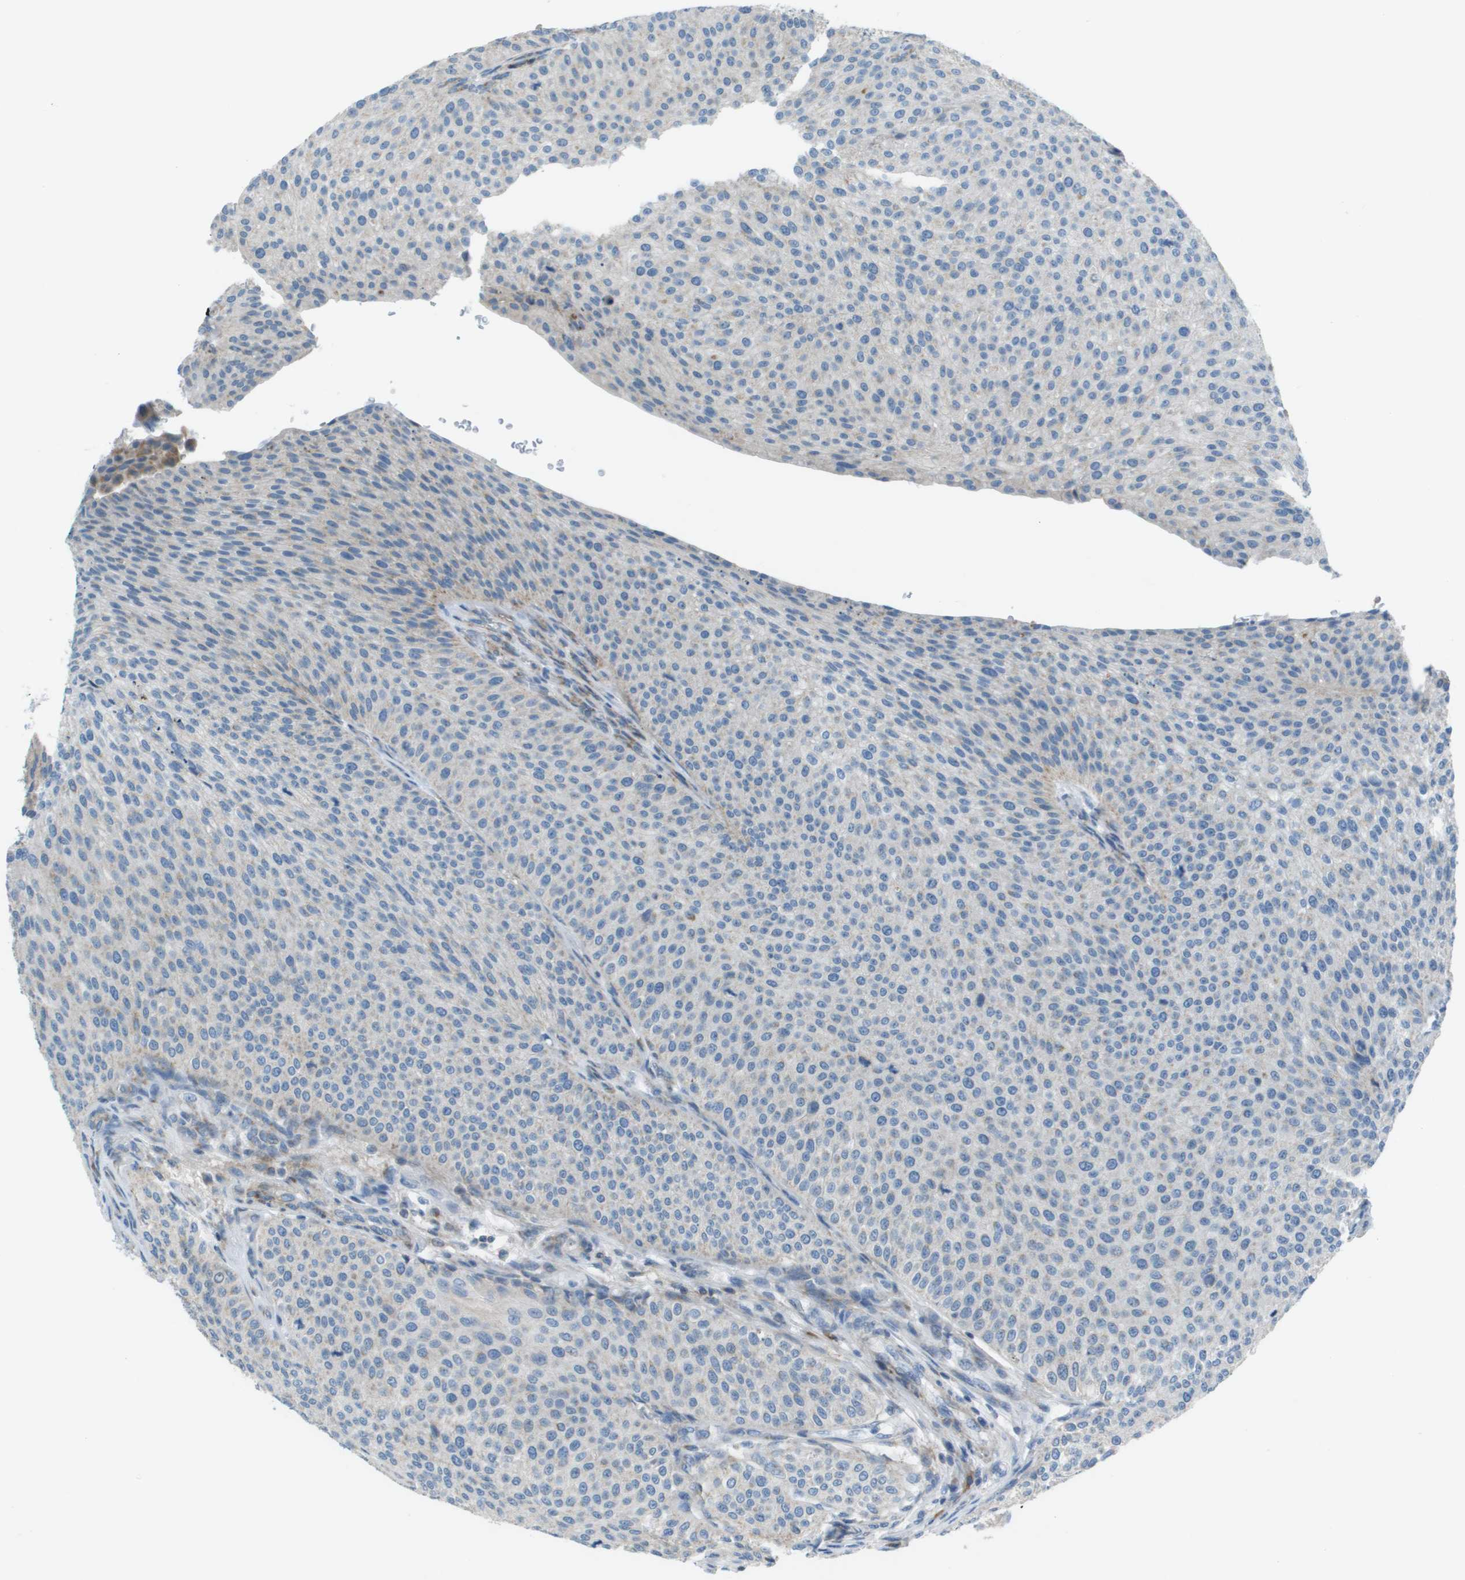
{"staining": {"intensity": "negative", "quantity": "none", "location": "none"}, "tissue": "urothelial cancer", "cell_type": "Tumor cells", "image_type": "cancer", "snomed": [{"axis": "morphology", "description": "Urothelial carcinoma, Low grade"}, {"axis": "topography", "description": "Smooth muscle"}, {"axis": "topography", "description": "Urinary bladder"}], "caption": "Tumor cells show no significant positivity in urothelial carcinoma (low-grade).", "gene": "GALNT6", "patient": {"sex": "male", "age": 60}}